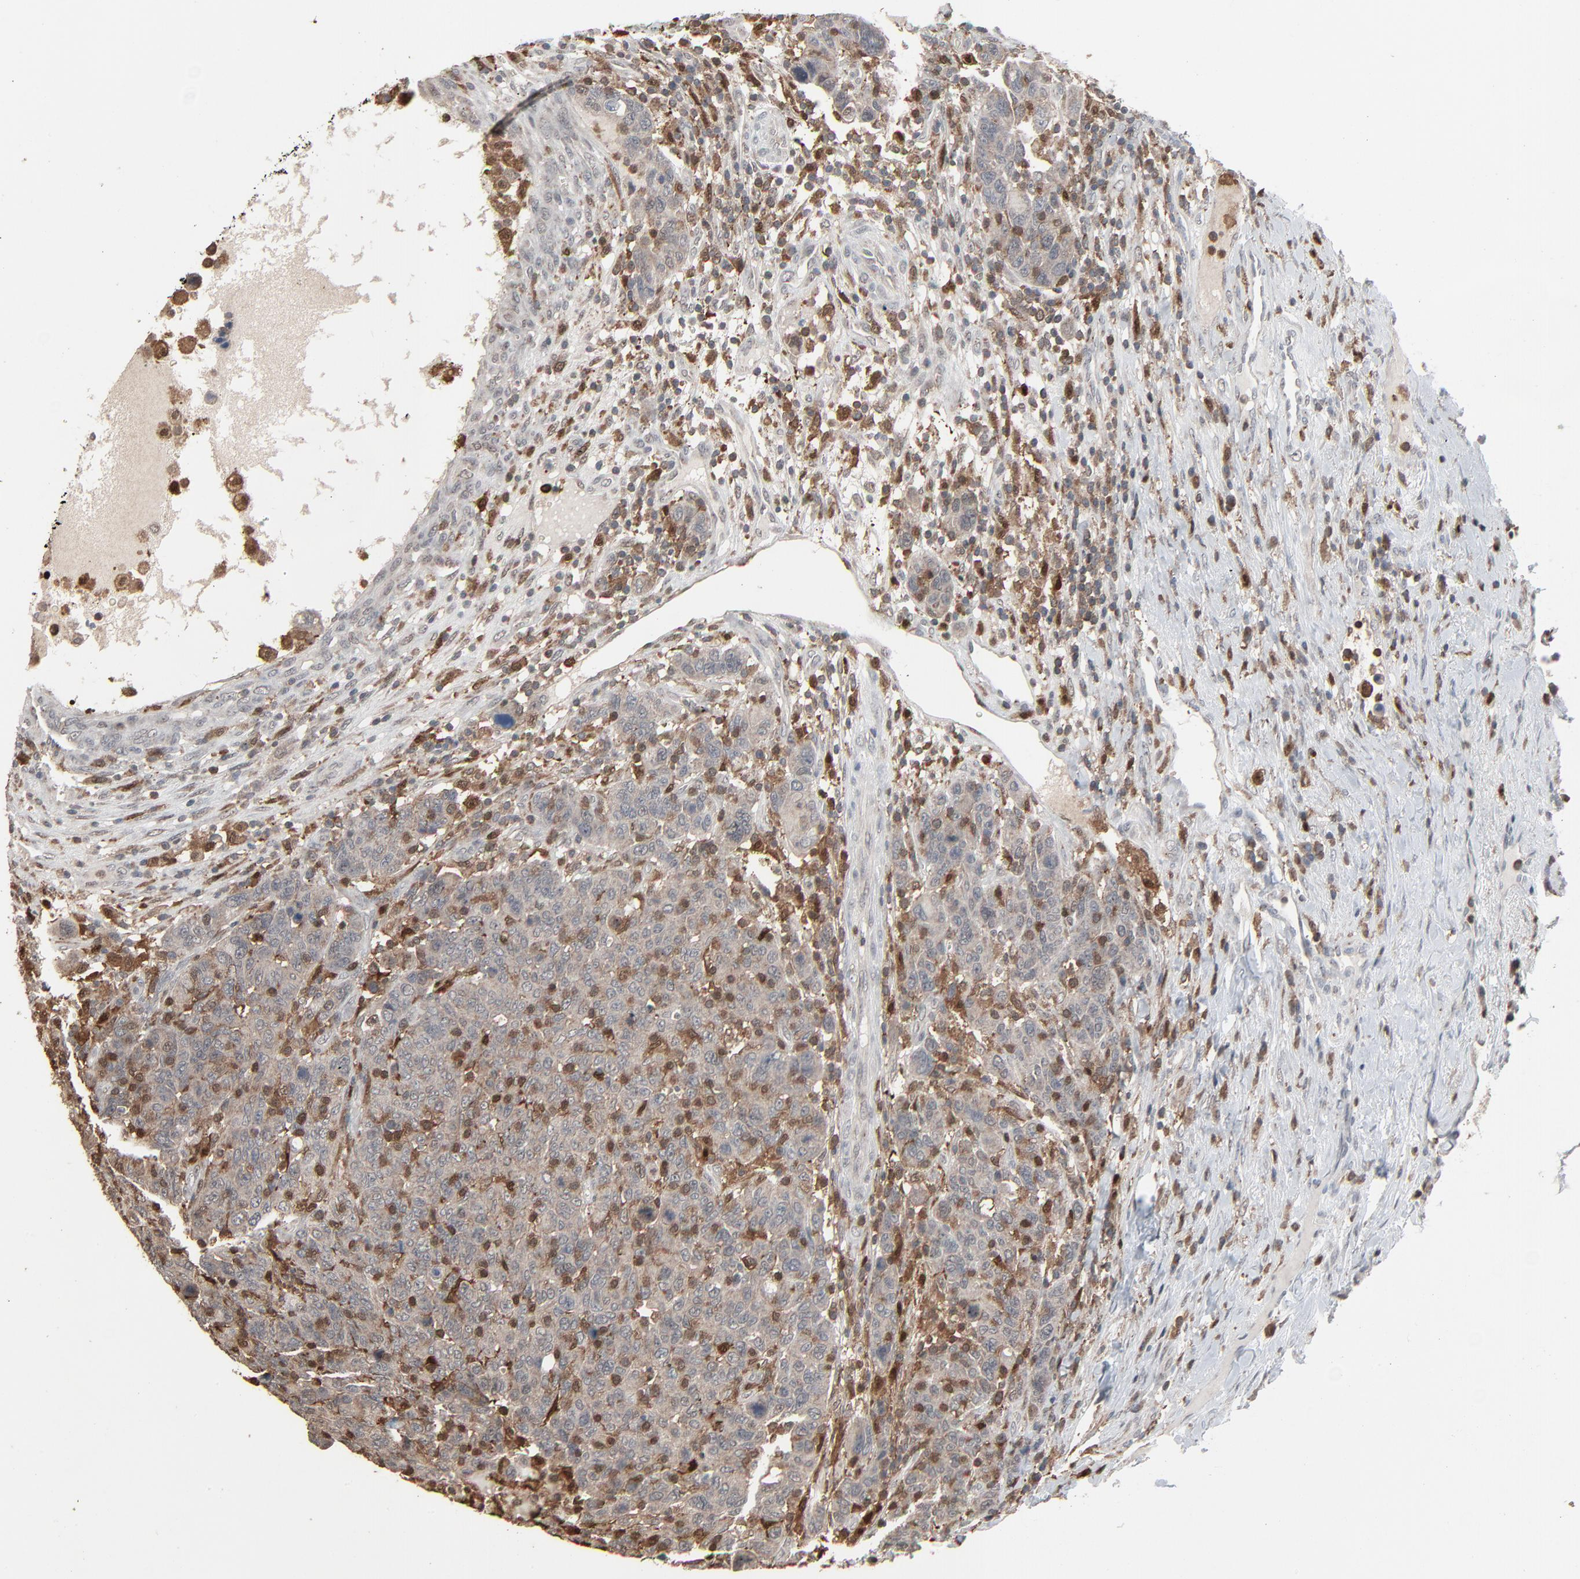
{"staining": {"intensity": "weak", "quantity": ">75%", "location": "cytoplasmic/membranous"}, "tissue": "breast cancer", "cell_type": "Tumor cells", "image_type": "cancer", "snomed": [{"axis": "morphology", "description": "Duct carcinoma"}, {"axis": "topography", "description": "Breast"}], "caption": "Breast cancer (intraductal carcinoma) was stained to show a protein in brown. There is low levels of weak cytoplasmic/membranous staining in about >75% of tumor cells.", "gene": "DOCK8", "patient": {"sex": "female", "age": 37}}